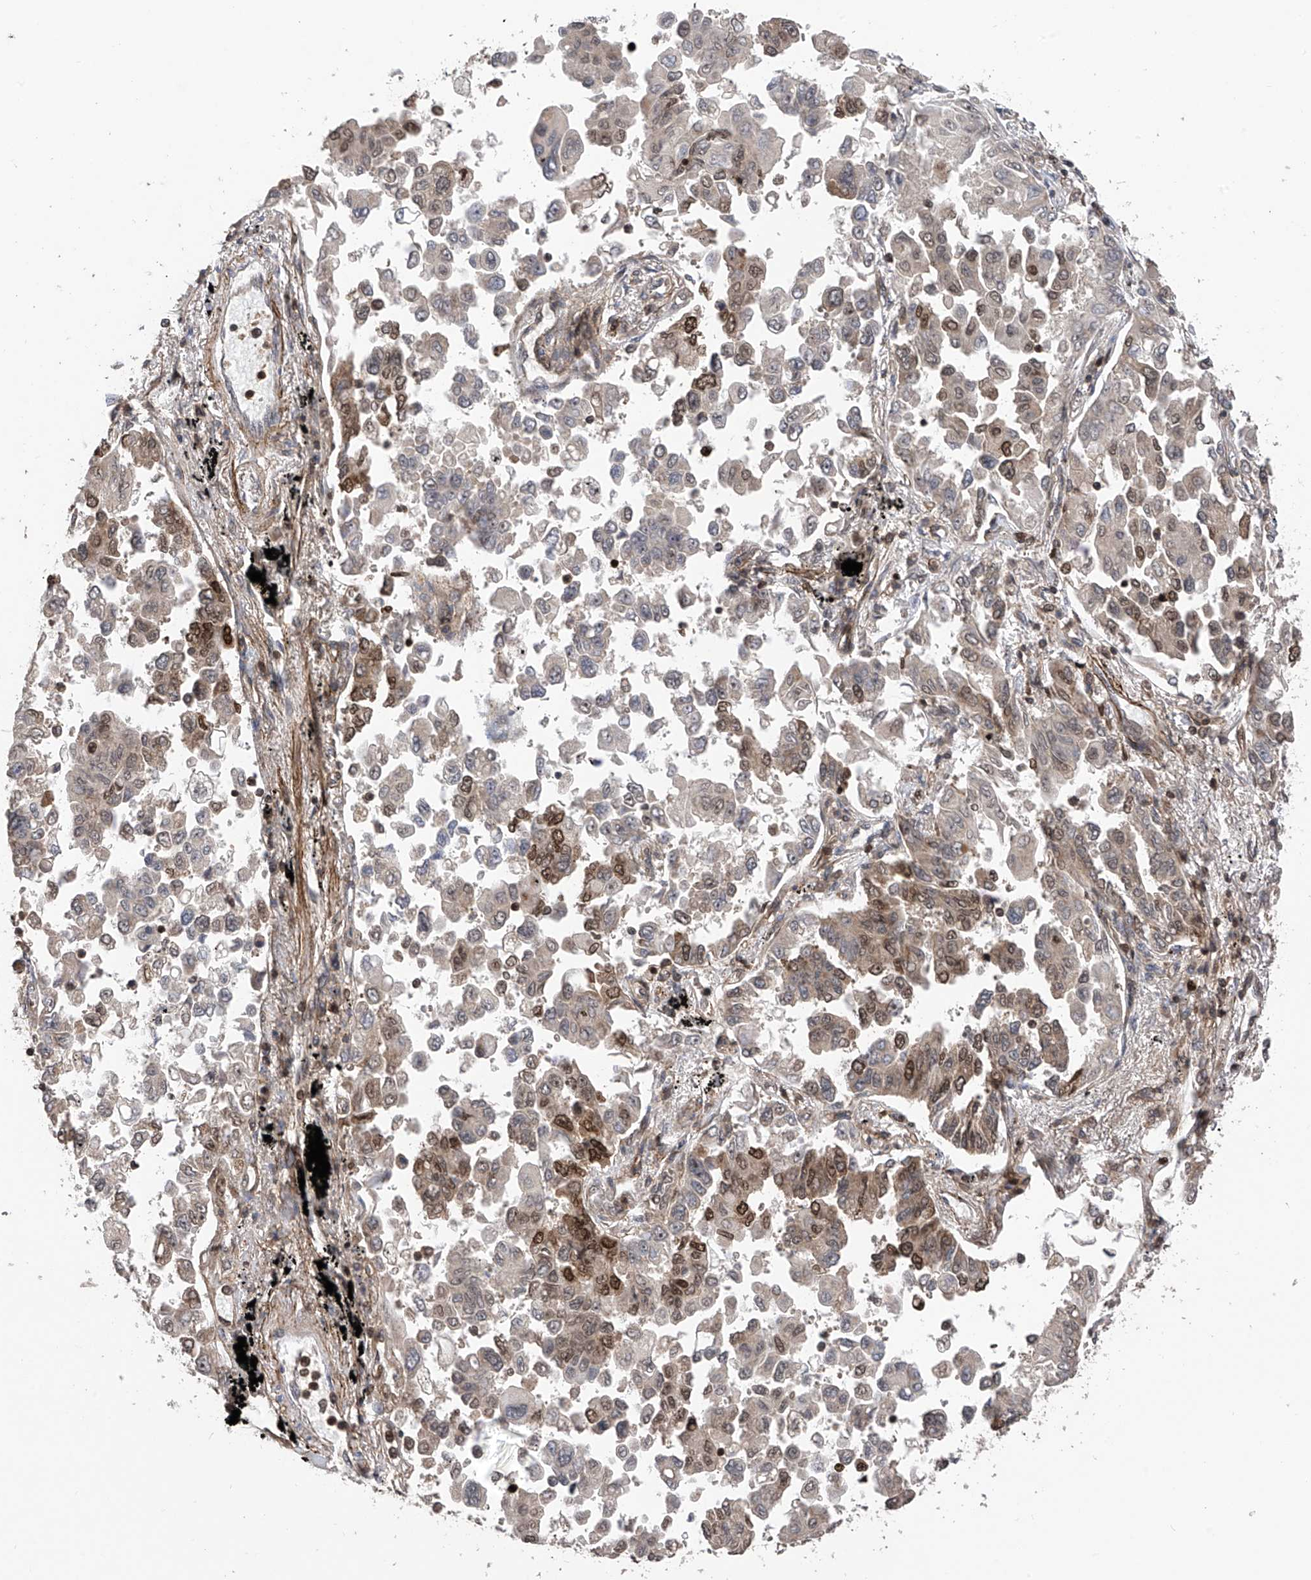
{"staining": {"intensity": "strong", "quantity": "25%-75%", "location": "nuclear"}, "tissue": "lung cancer", "cell_type": "Tumor cells", "image_type": "cancer", "snomed": [{"axis": "morphology", "description": "Adenocarcinoma, NOS"}, {"axis": "topography", "description": "Lung"}], "caption": "IHC image of neoplastic tissue: lung cancer stained using immunohistochemistry displays high levels of strong protein expression localized specifically in the nuclear of tumor cells, appearing as a nuclear brown color.", "gene": "DNAJC9", "patient": {"sex": "female", "age": 67}}